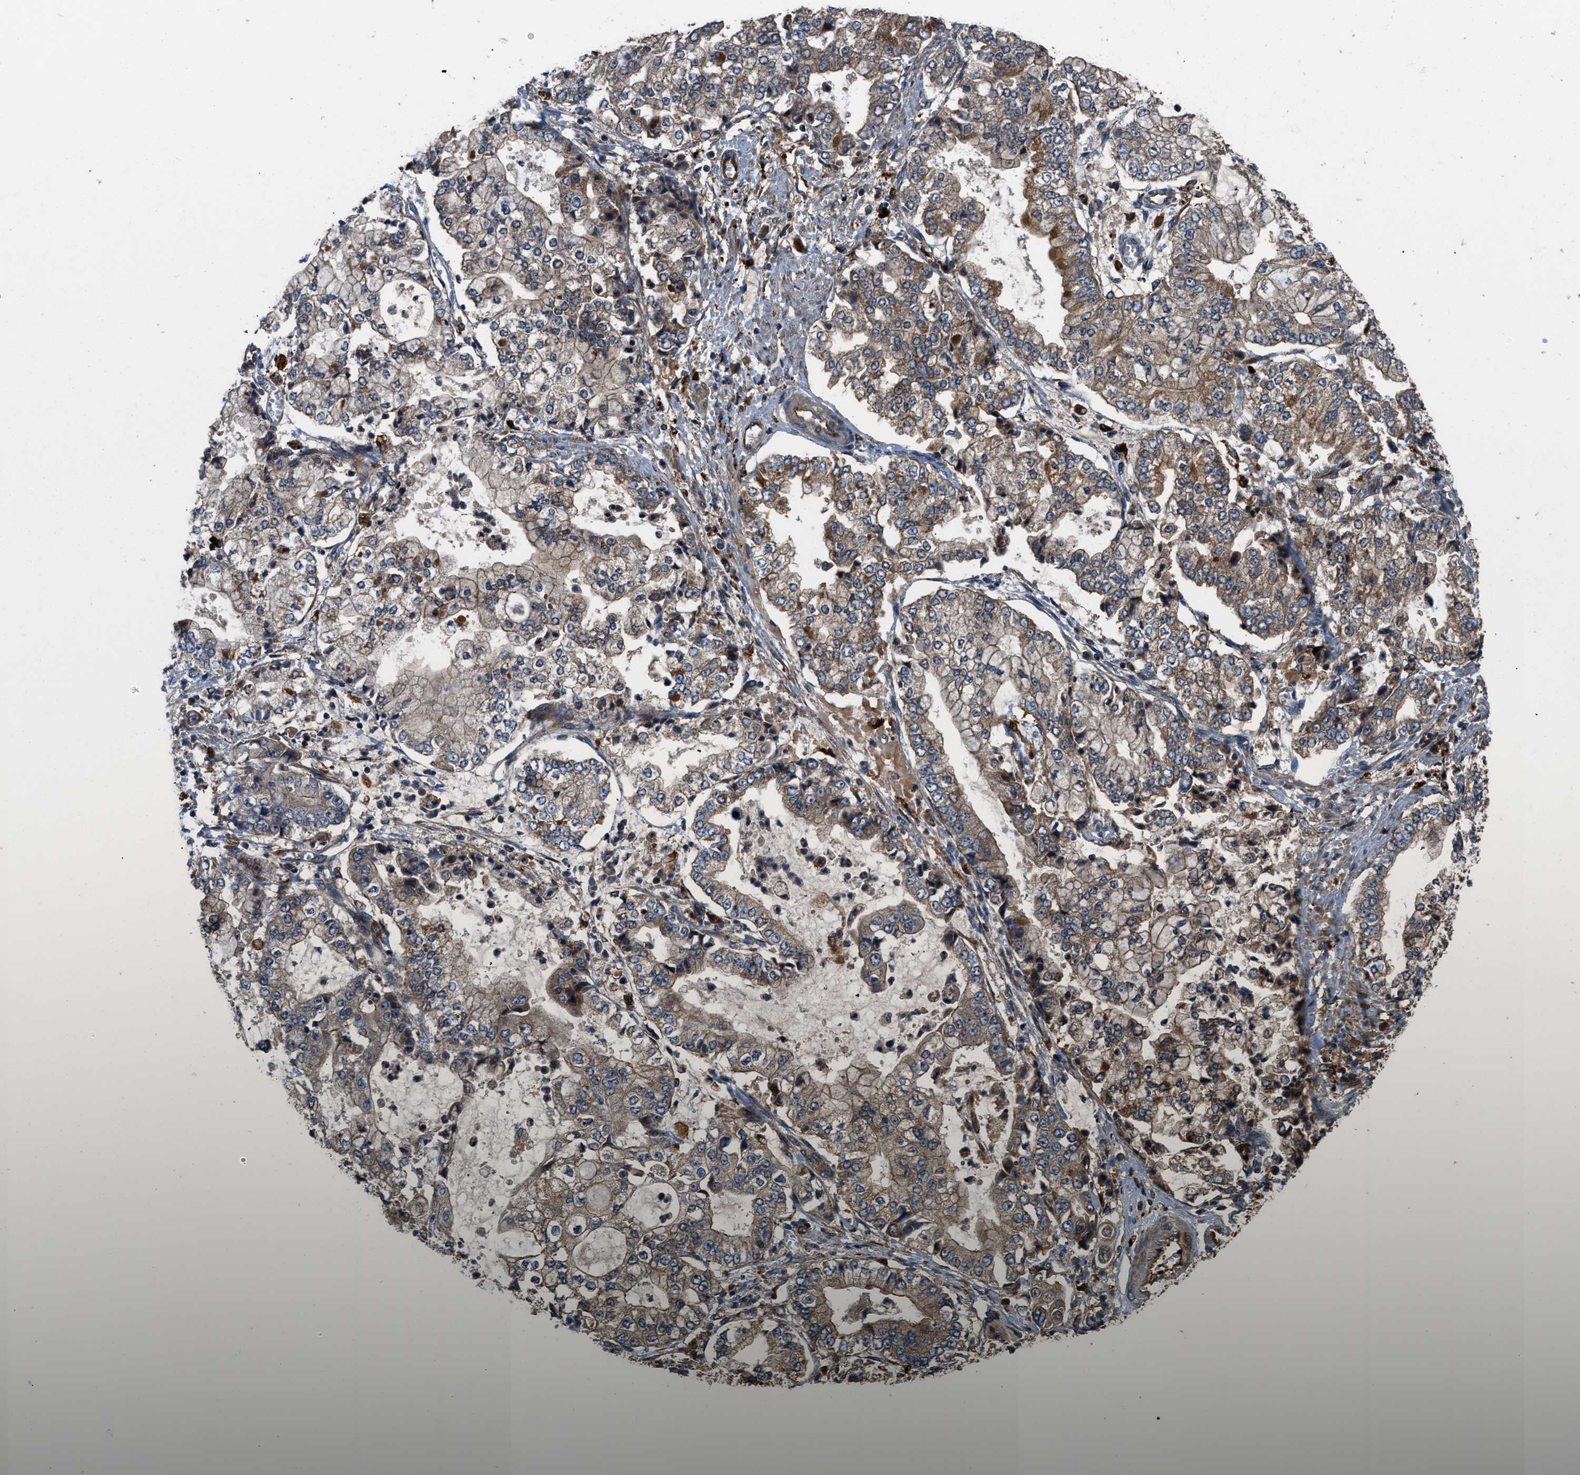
{"staining": {"intensity": "moderate", "quantity": "<25%", "location": "cytoplasmic/membranous"}, "tissue": "stomach cancer", "cell_type": "Tumor cells", "image_type": "cancer", "snomed": [{"axis": "morphology", "description": "Adenocarcinoma, NOS"}, {"axis": "topography", "description": "Stomach"}], "caption": "Stomach cancer stained for a protein reveals moderate cytoplasmic/membranous positivity in tumor cells.", "gene": "GGH", "patient": {"sex": "male", "age": 76}}